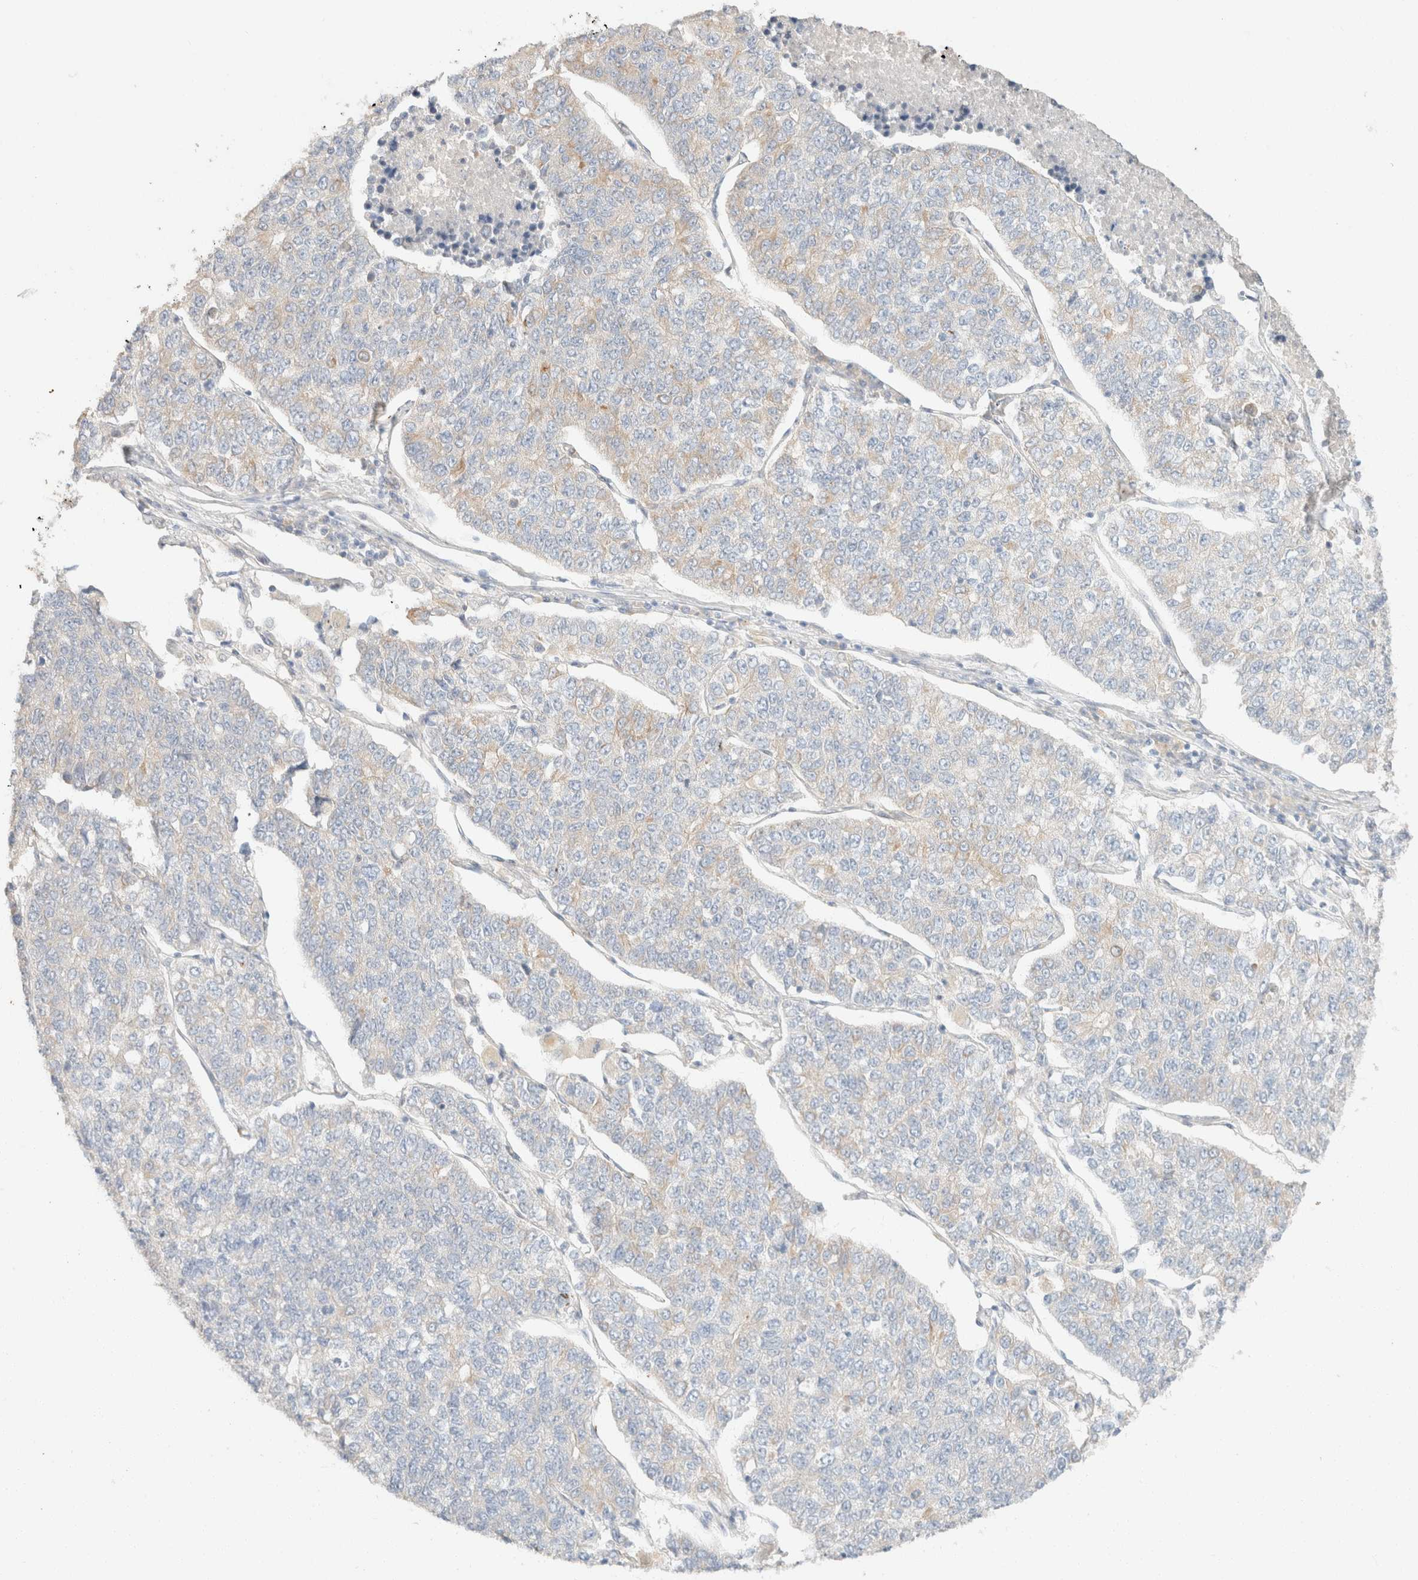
{"staining": {"intensity": "weak", "quantity": "<25%", "location": "cytoplasmic/membranous"}, "tissue": "lung cancer", "cell_type": "Tumor cells", "image_type": "cancer", "snomed": [{"axis": "morphology", "description": "Adenocarcinoma, NOS"}, {"axis": "topography", "description": "Lung"}], "caption": "A high-resolution image shows immunohistochemistry staining of lung cancer (adenocarcinoma), which exhibits no significant expression in tumor cells.", "gene": "CSNK1E", "patient": {"sex": "male", "age": 49}}